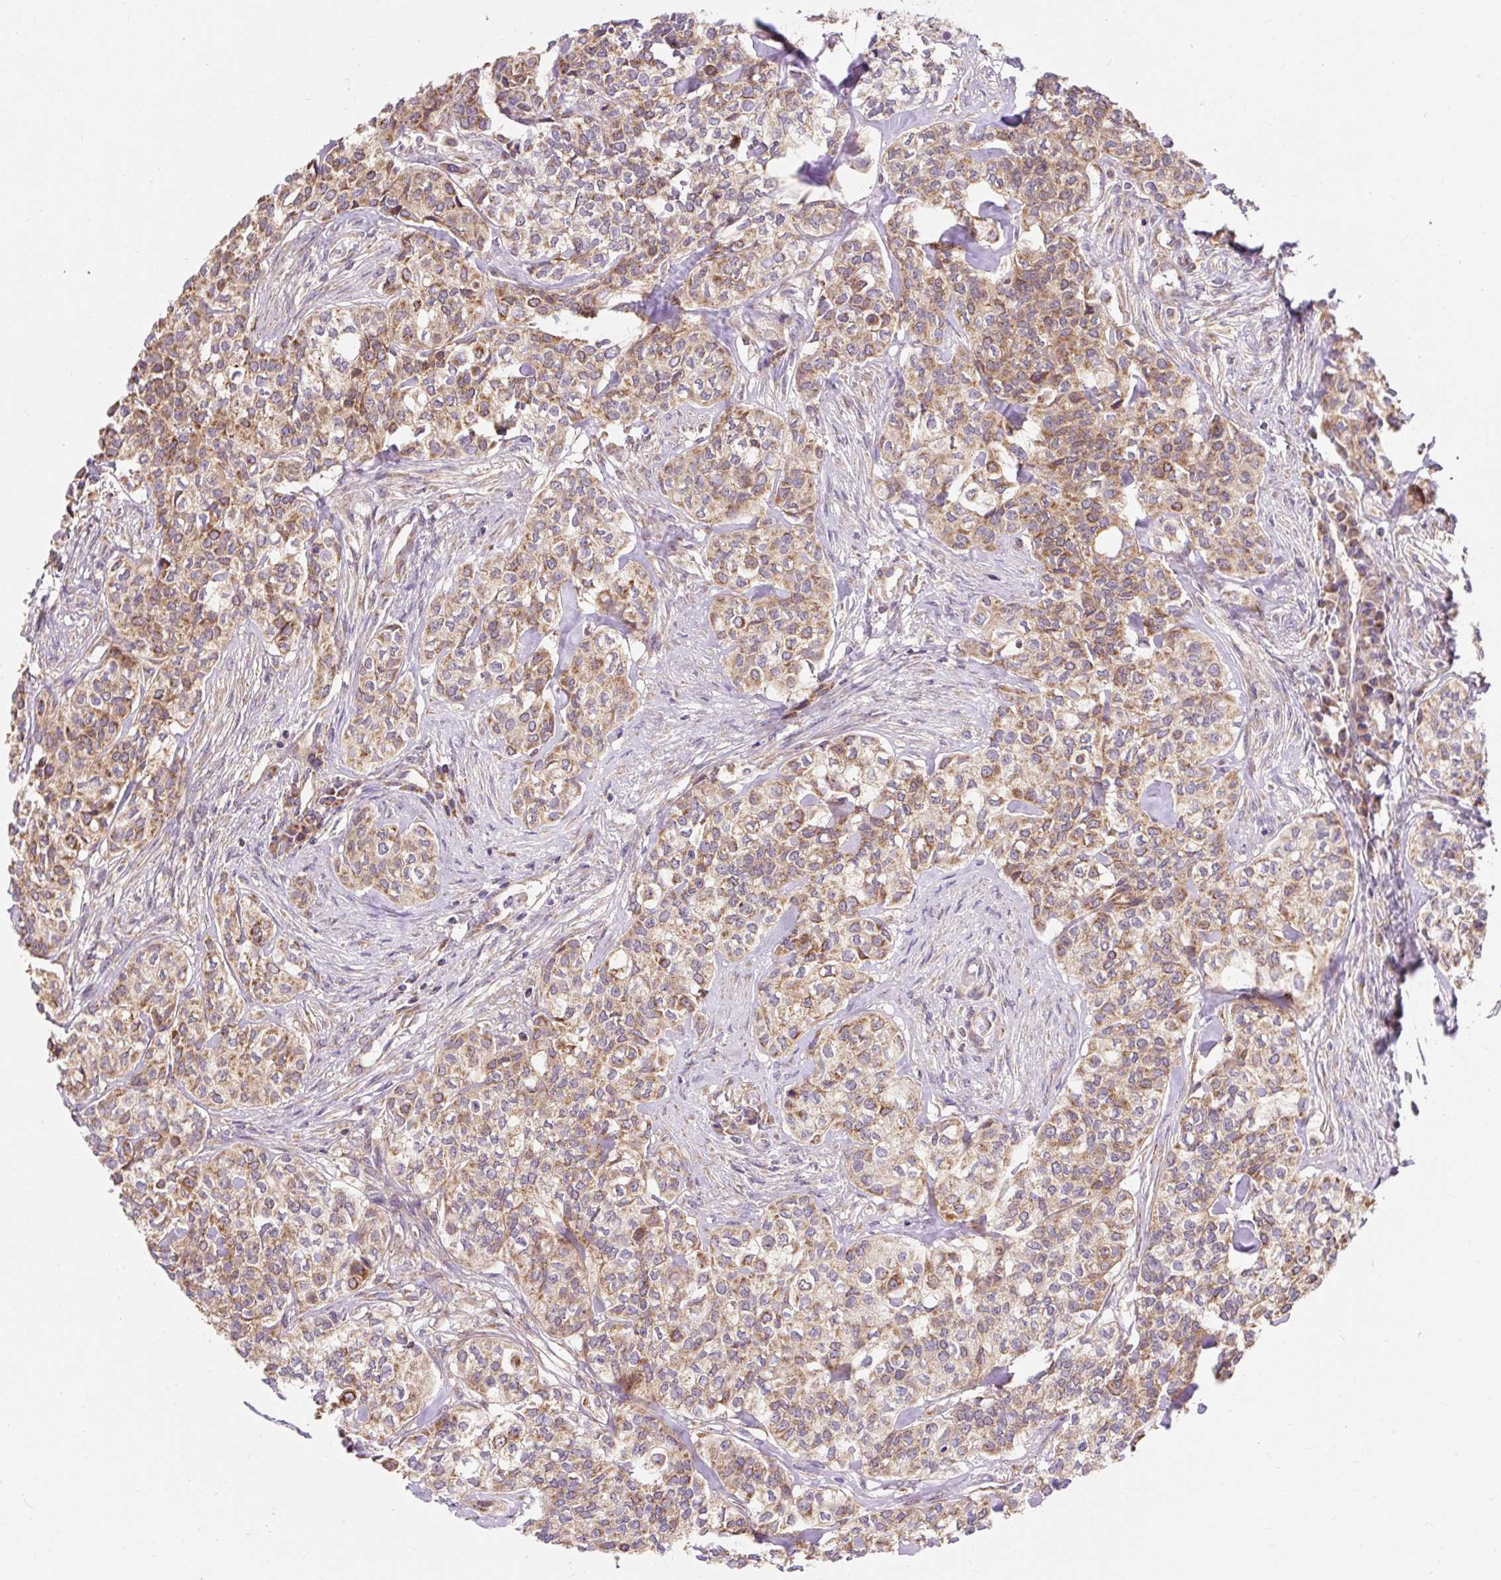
{"staining": {"intensity": "moderate", "quantity": ">75%", "location": "cytoplasmic/membranous"}, "tissue": "head and neck cancer", "cell_type": "Tumor cells", "image_type": "cancer", "snomed": [{"axis": "morphology", "description": "Adenocarcinoma, NOS"}, {"axis": "topography", "description": "Head-Neck"}], "caption": "Approximately >75% of tumor cells in human head and neck adenocarcinoma show moderate cytoplasmic/membranous protein expression as visualized by brown immunohistochemical staining.", "gene": "TRIAP1", "patient": {"sex": "male", "age": 81}}